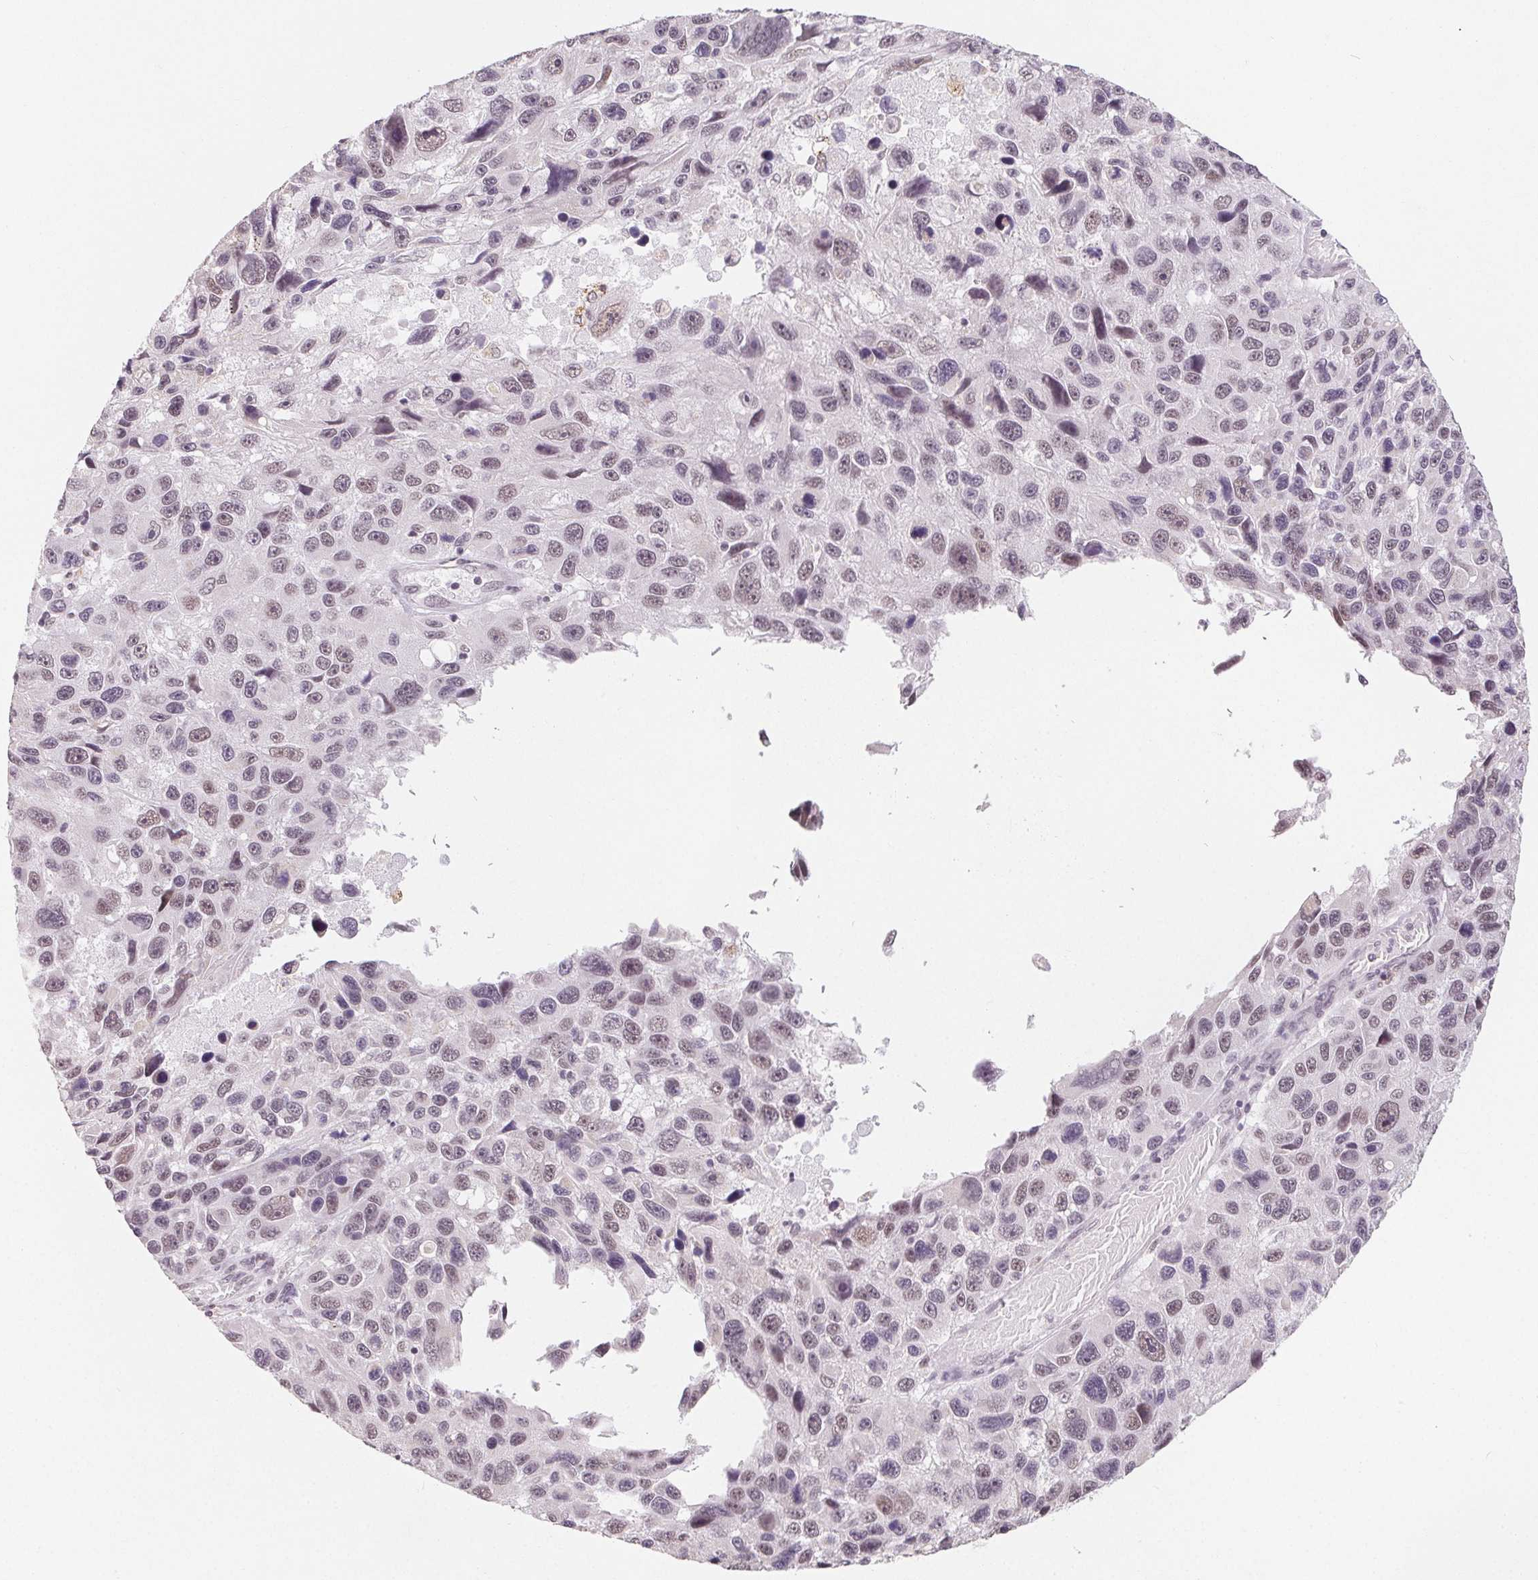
{"staining": {"intensity": "weak", "quantity": "<25%", "location": "nuclear"}, "tissue": "melanoma", "cell_type": "Tumor cells", "image_type": "cancer", "snomed": [{"axis": "morphology", "description": "Malignant melanoma, NOS"}, {"axis": "topography", "description": "Skin"}], "caption": "Image shows no significant protein expression in tumor cells of melanoma.", "gene": "NXF3", "patient": {"sex": "male", "age": 53}}